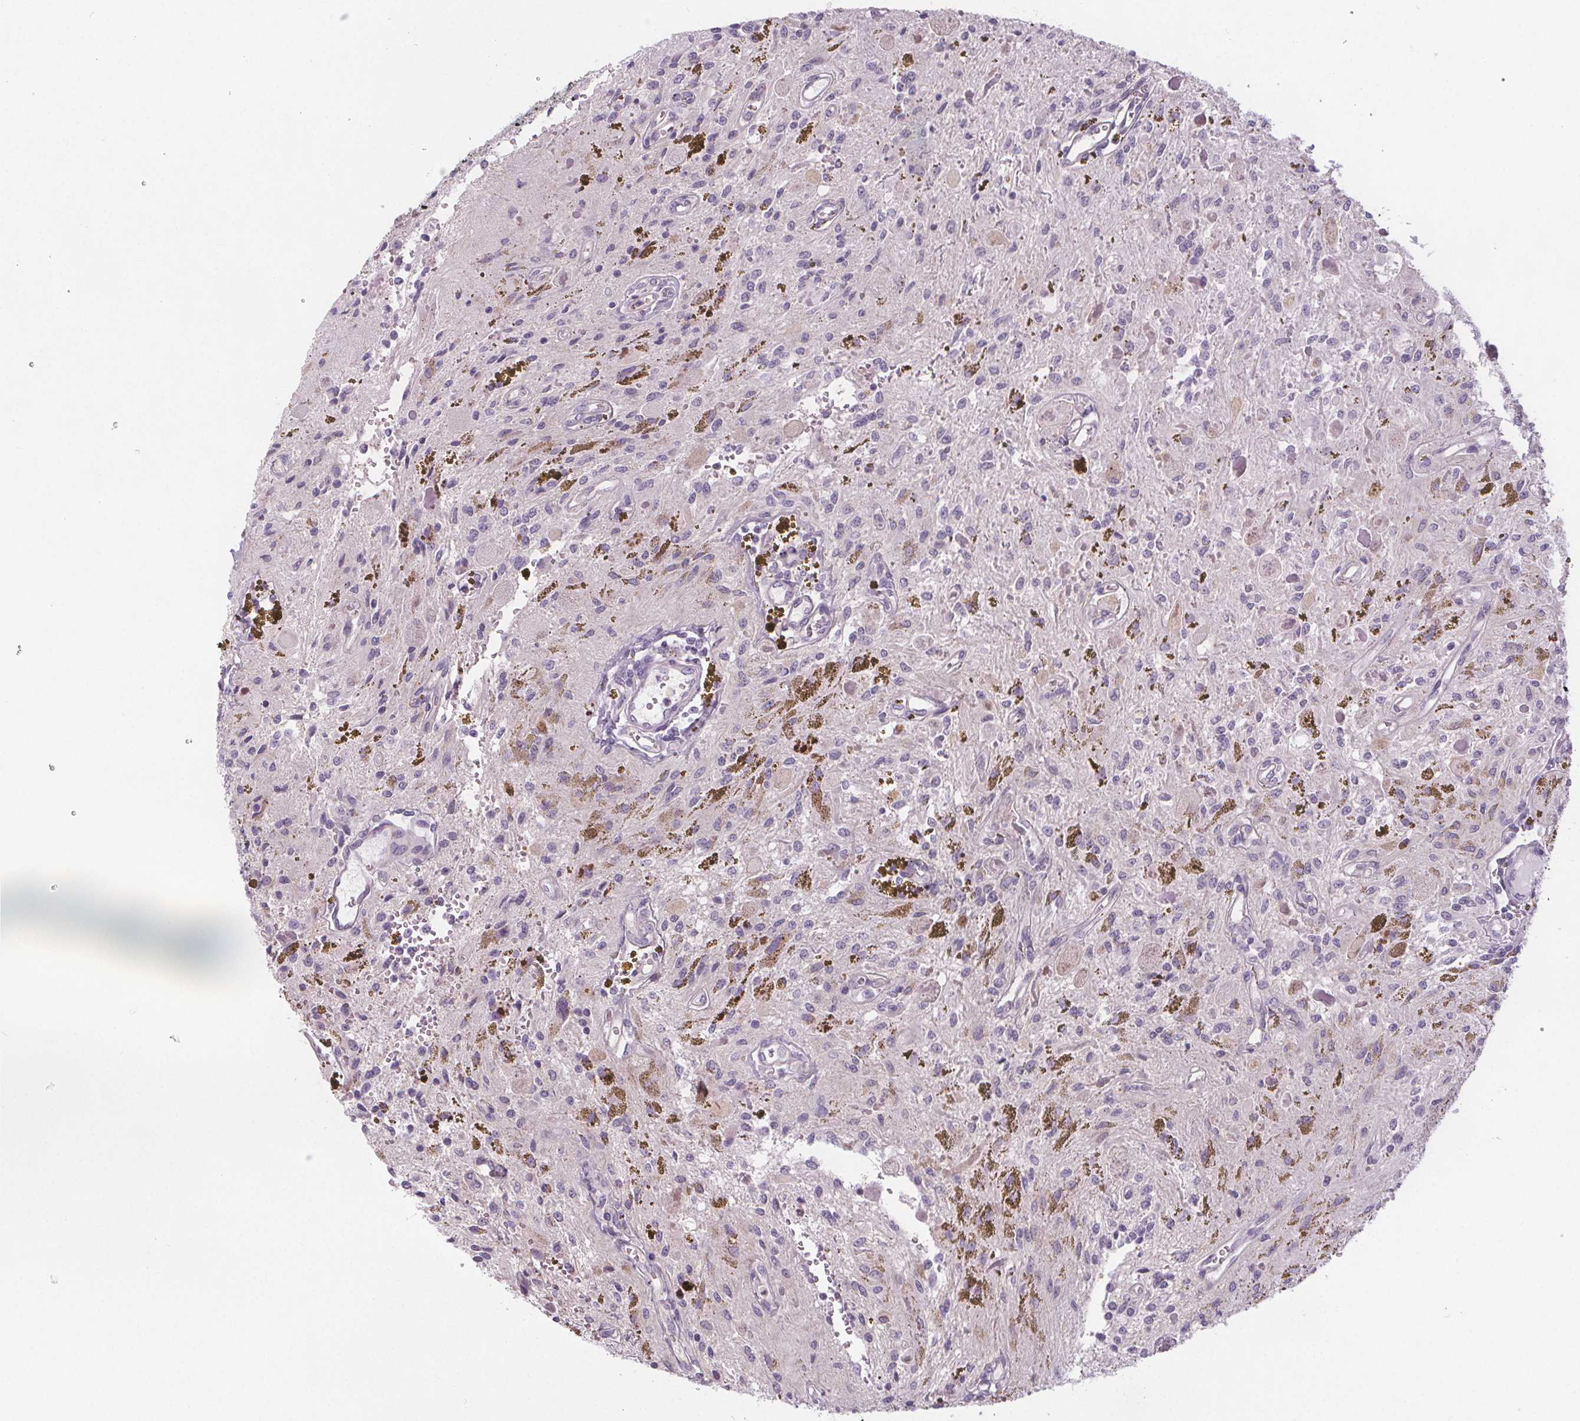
{"staining": {"intensity": "negative", "quantity": "none", "location": "none"}, "tissue": "glioma", "cell_type": "Tumor cells", "image_type": "cancer", "snomed": [{"axis": "morphology", "description": "Glioma, malignant, Low grade"}, {"axis": "topography", "description": "Cerebellum"}], "caption": "Protein analysis of malignant low-grade glioma exhibits no significant positivity in tumor cells.", "gene": "NOLC1", "patient": {"sex": "female", "age": 14}}